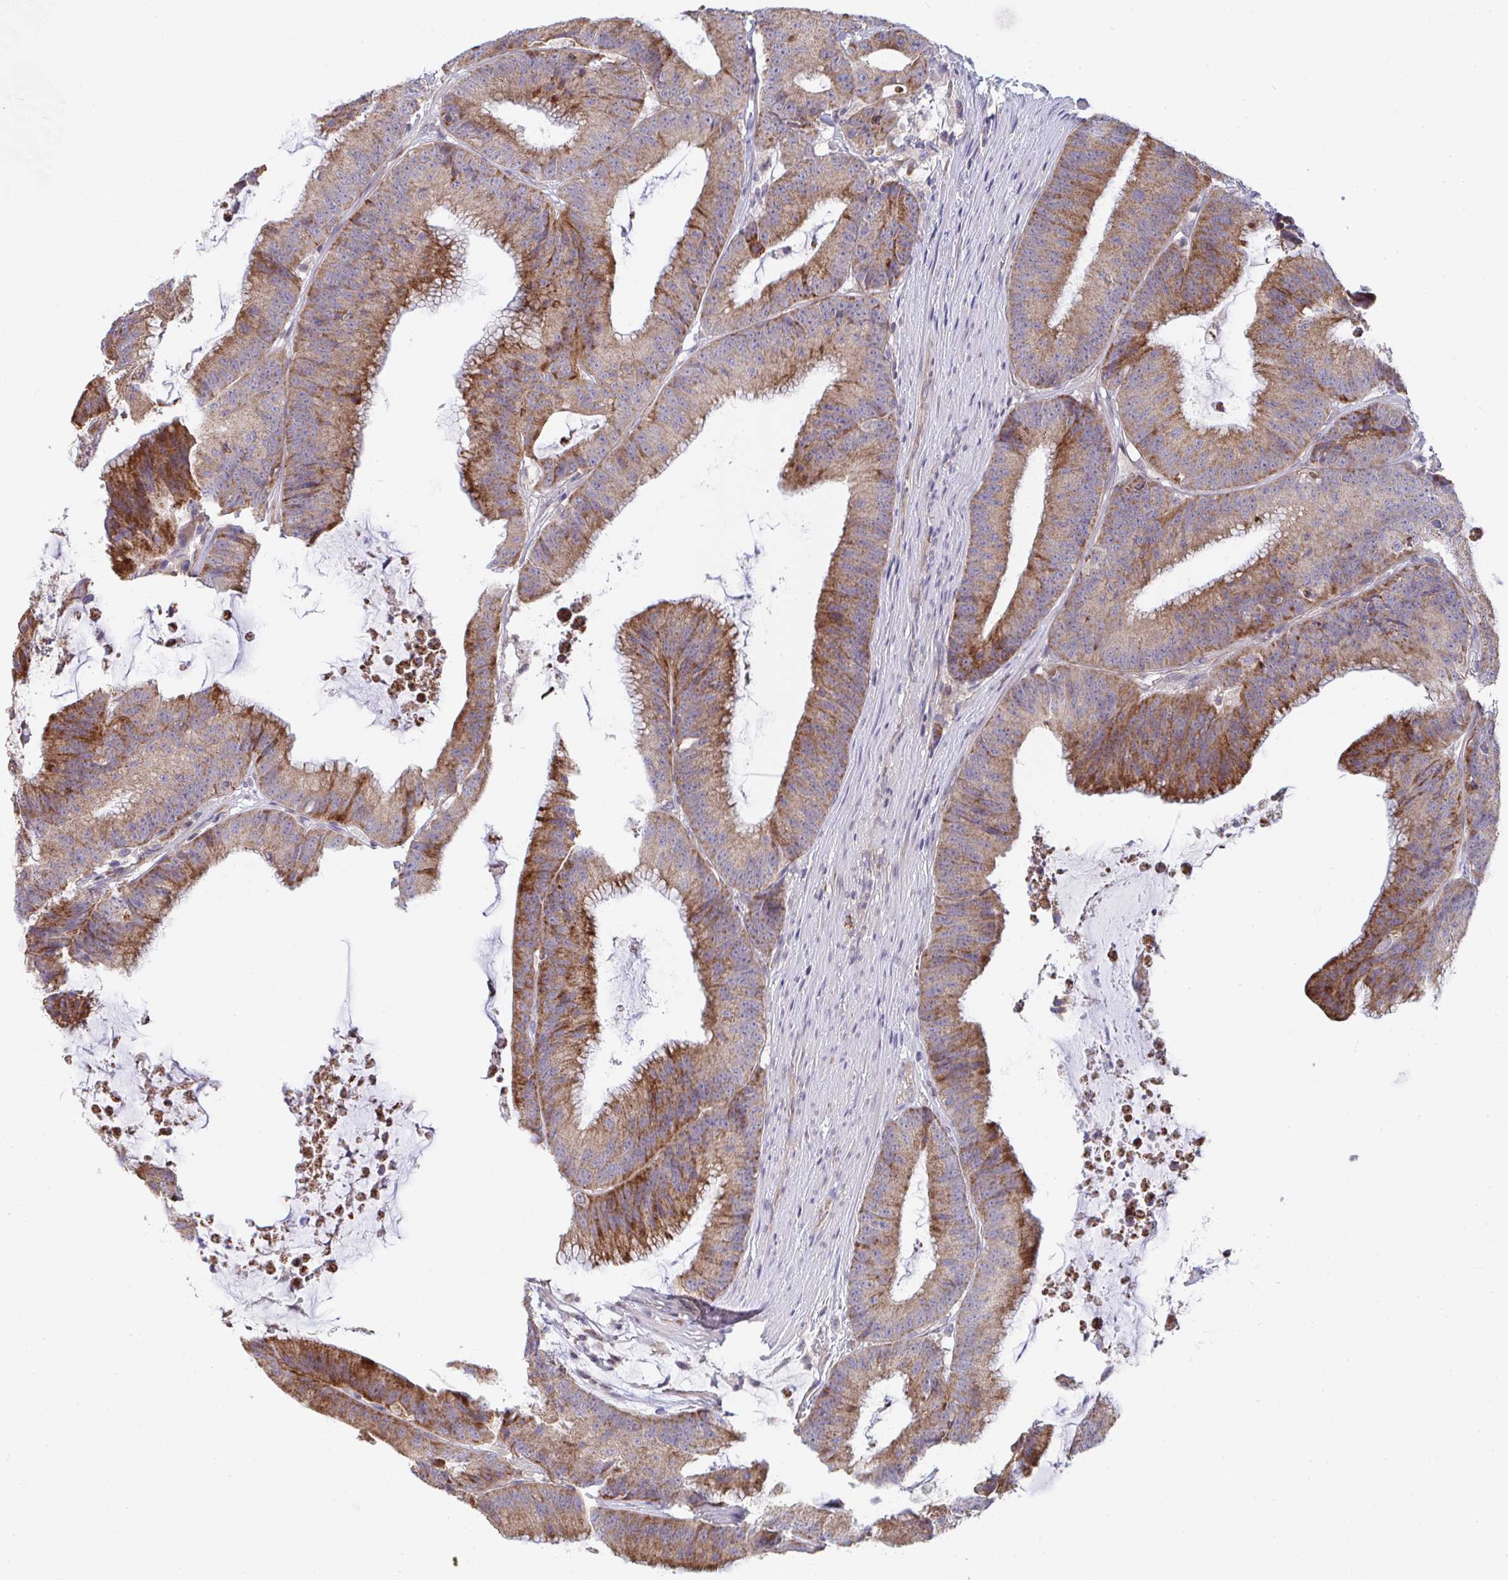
{"staining": {"intensity": "moderate", "quantity": ">75%", "location": "cytoplasmic/membranous"}, "tissue": "colorectal cancer", "cell_type": "Tumor cells", "image_type": "cancer", "snomed": [{"axis": "morphology", "description": "Adenocarcinoma, NOS"}, {"axis": "topography", "description": "Colon"}], "caption": "This is an image of immunohistochemistry (IHC) staining of colorectal cancer, which shows moderate positivity in the cytoplasmic/membranous of tumor cells.", "gene": "EIF1AD", "patient": {"sex": "female", "age": 78}}